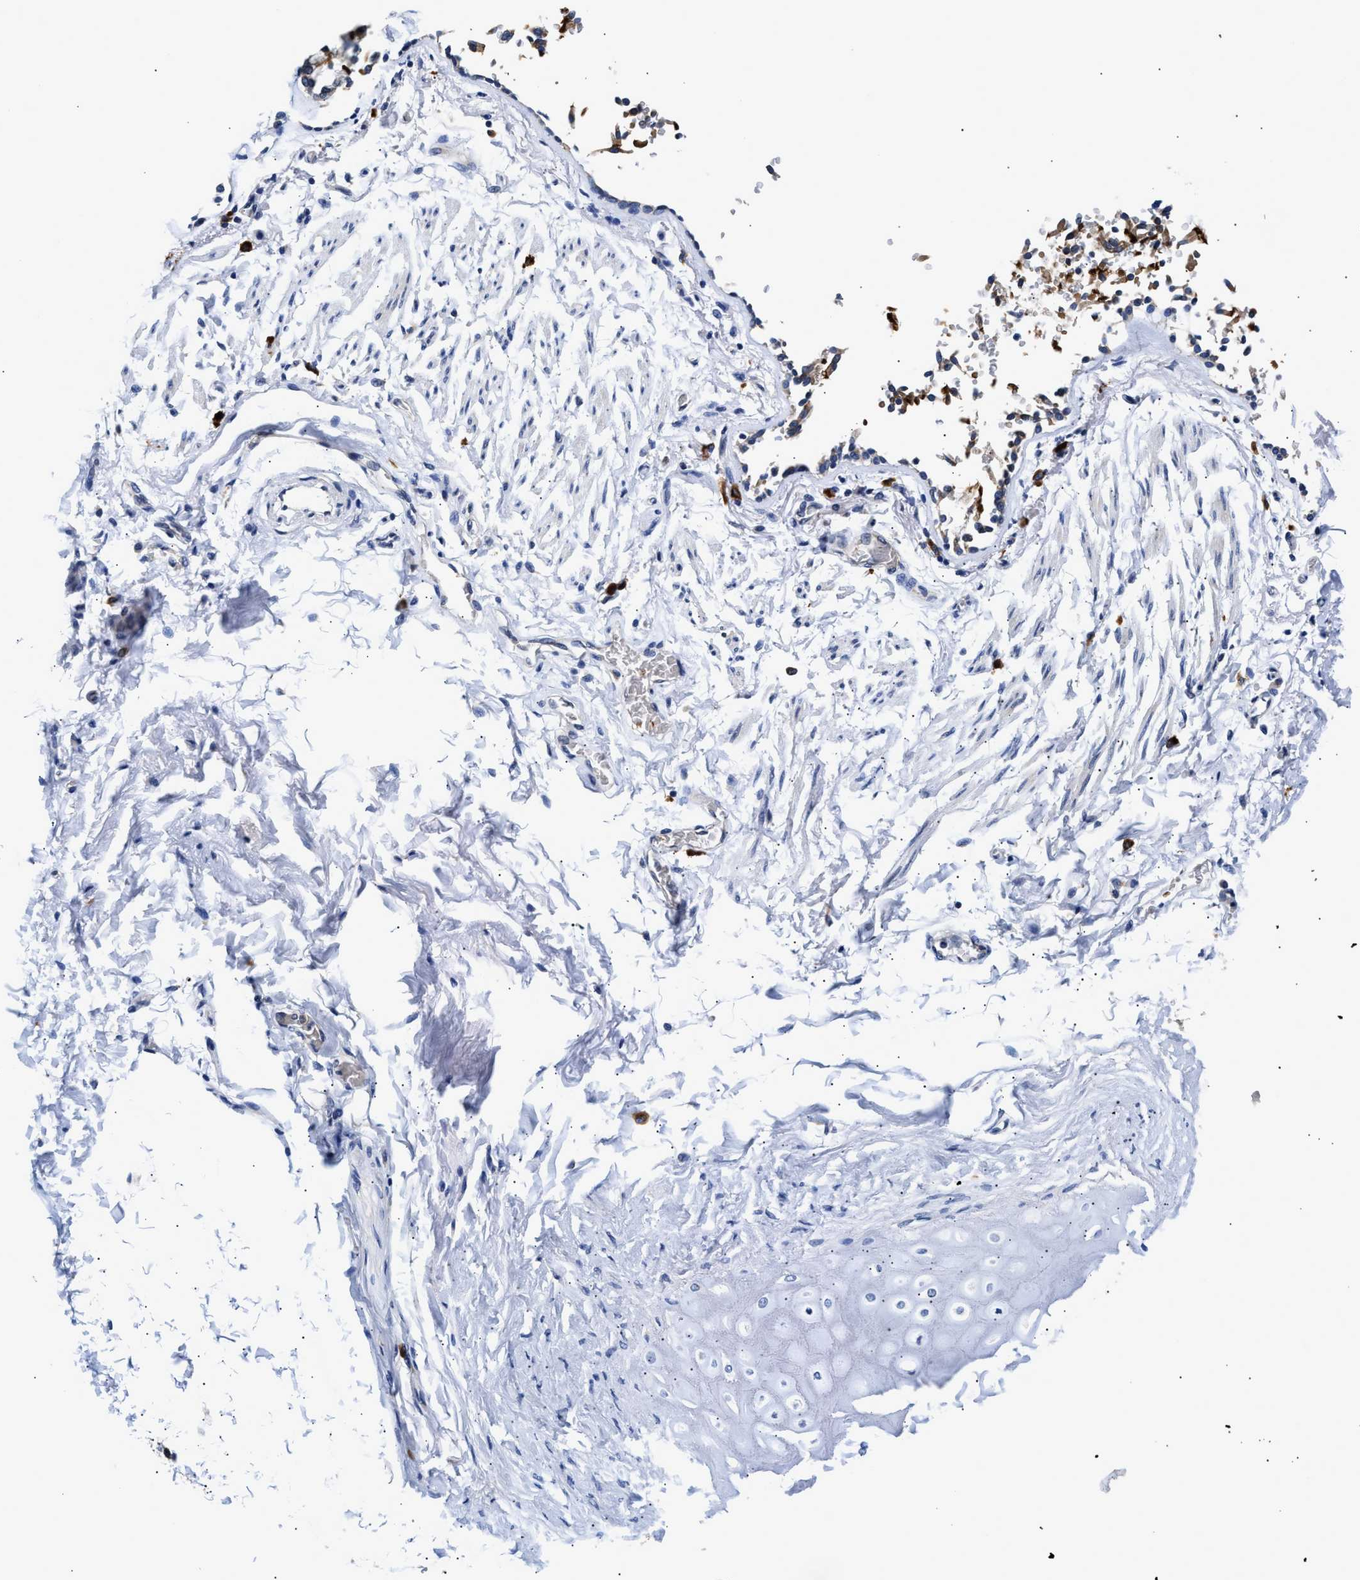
{"staining": {"intensity": "moderate", "quantity": "25%-75%", "location": "cytoplasmic/membranous"}, "tissue": "adipose tissue", "cell_type": "Adipocytes", "image_type": "normal", "snomed": [{"axis": "morphology", "description": "Normal tissue, NOS"}, {"axis": "topography", "description": "Cartilage tissue"}, {"axis": "topography", "description": "Lung"}], "caption": "Protein expression analysis of unremarkable human adipose tissue reveals moderate cytoplasmic/membranous staining in approximately 25%-75% of adipocytes. (Stains: DAB (3,3'-diaminobenzidine) in brown, nuclei in blue, Microscopy: brightfield microscopy at high magnification).", "gene": "RINT1", "patient": {"sex": "female", "age": 77}}